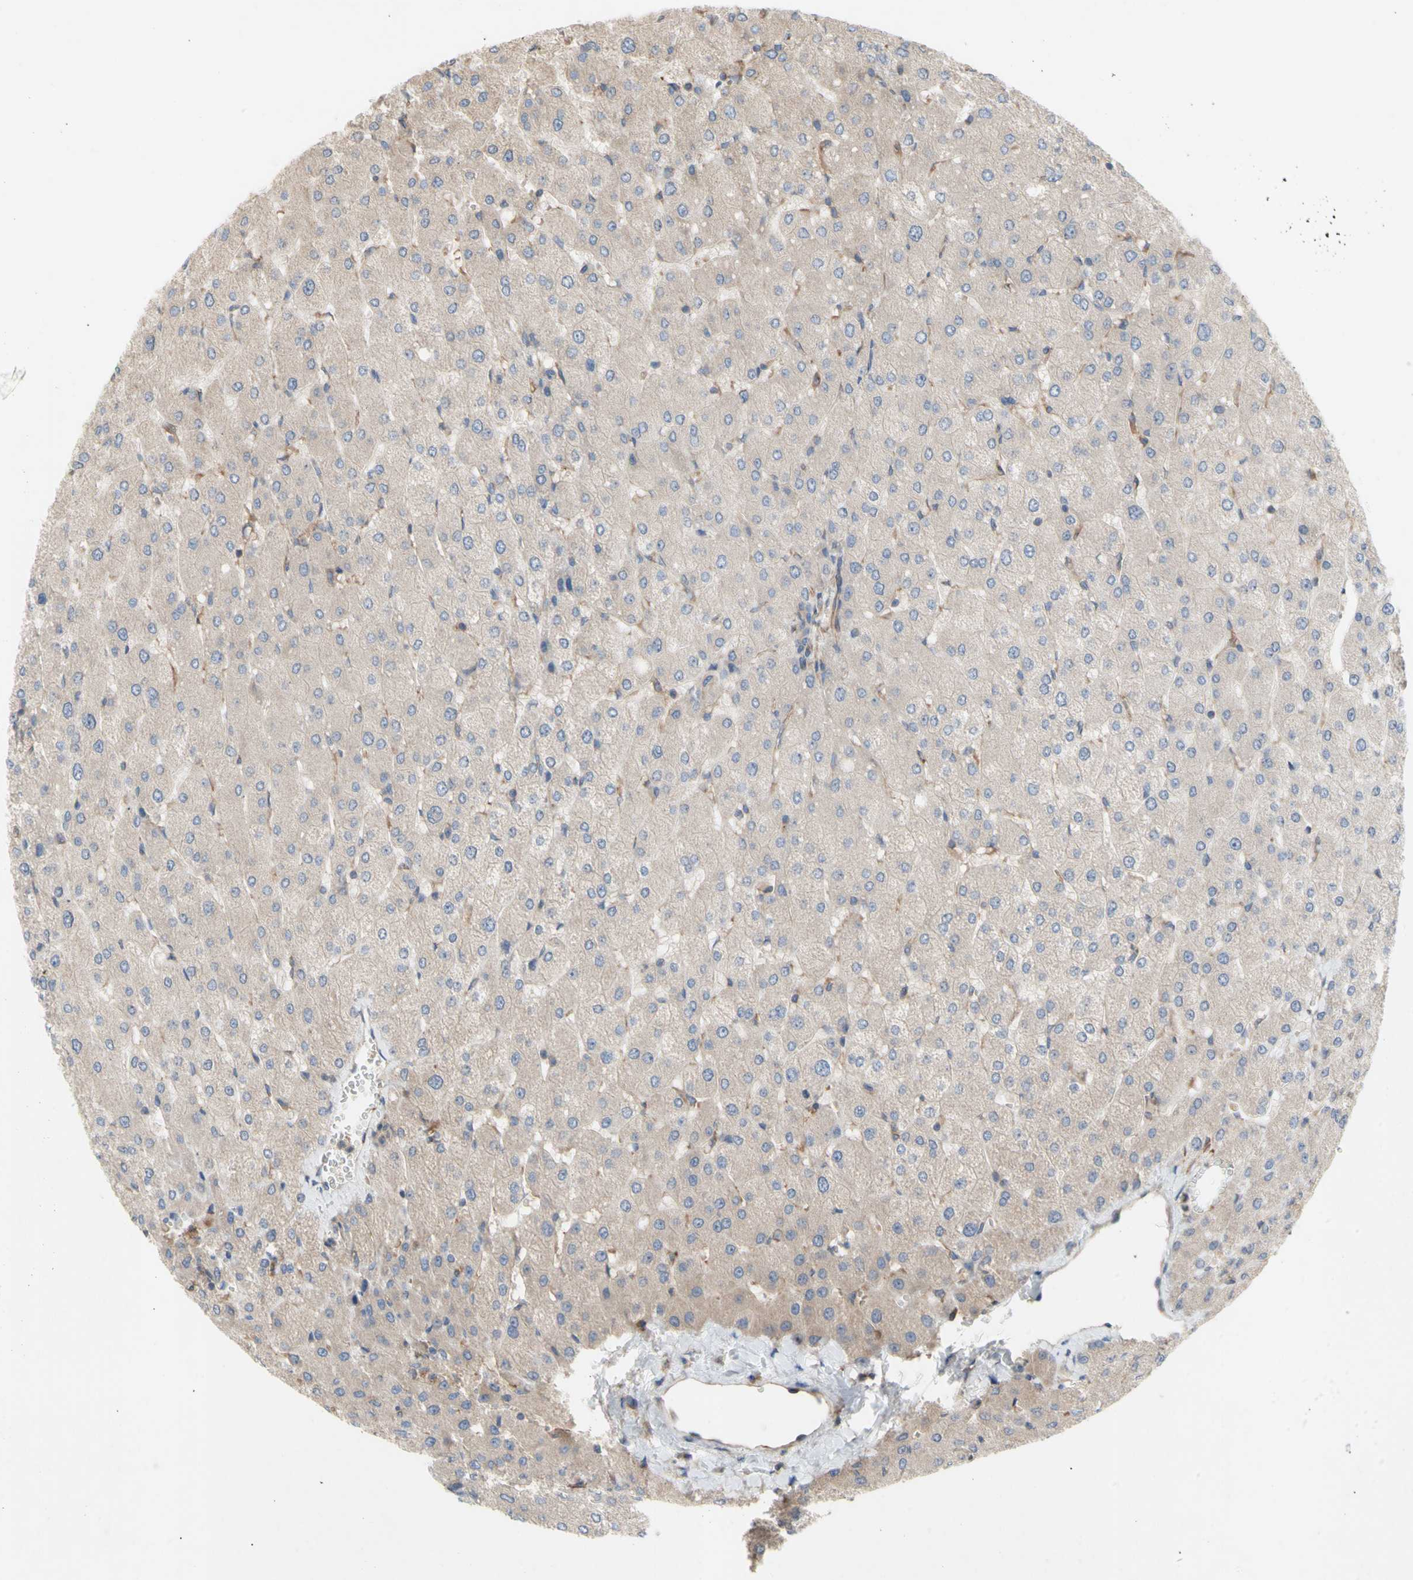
{"staining": {"intensity": "negative", "quantity": "none", "location": "none"}, "tissue": "liver", "cell_type": "Cholangiocytes", "image_type": "normal", "snomed": [{"axis": "morphology", "description": "Normal tissue, NOS"}, {"axis": "topography", "description": "Liver"}], "caption": "A photomicrograph of human liver is negative for staining in cholangiocytes. The staining is performed using DAB brown chromogen with nuclei counter-stained in using hematoxylin.", "gene": "KLC1", "patient": {"sex": "male", "age": 55}}